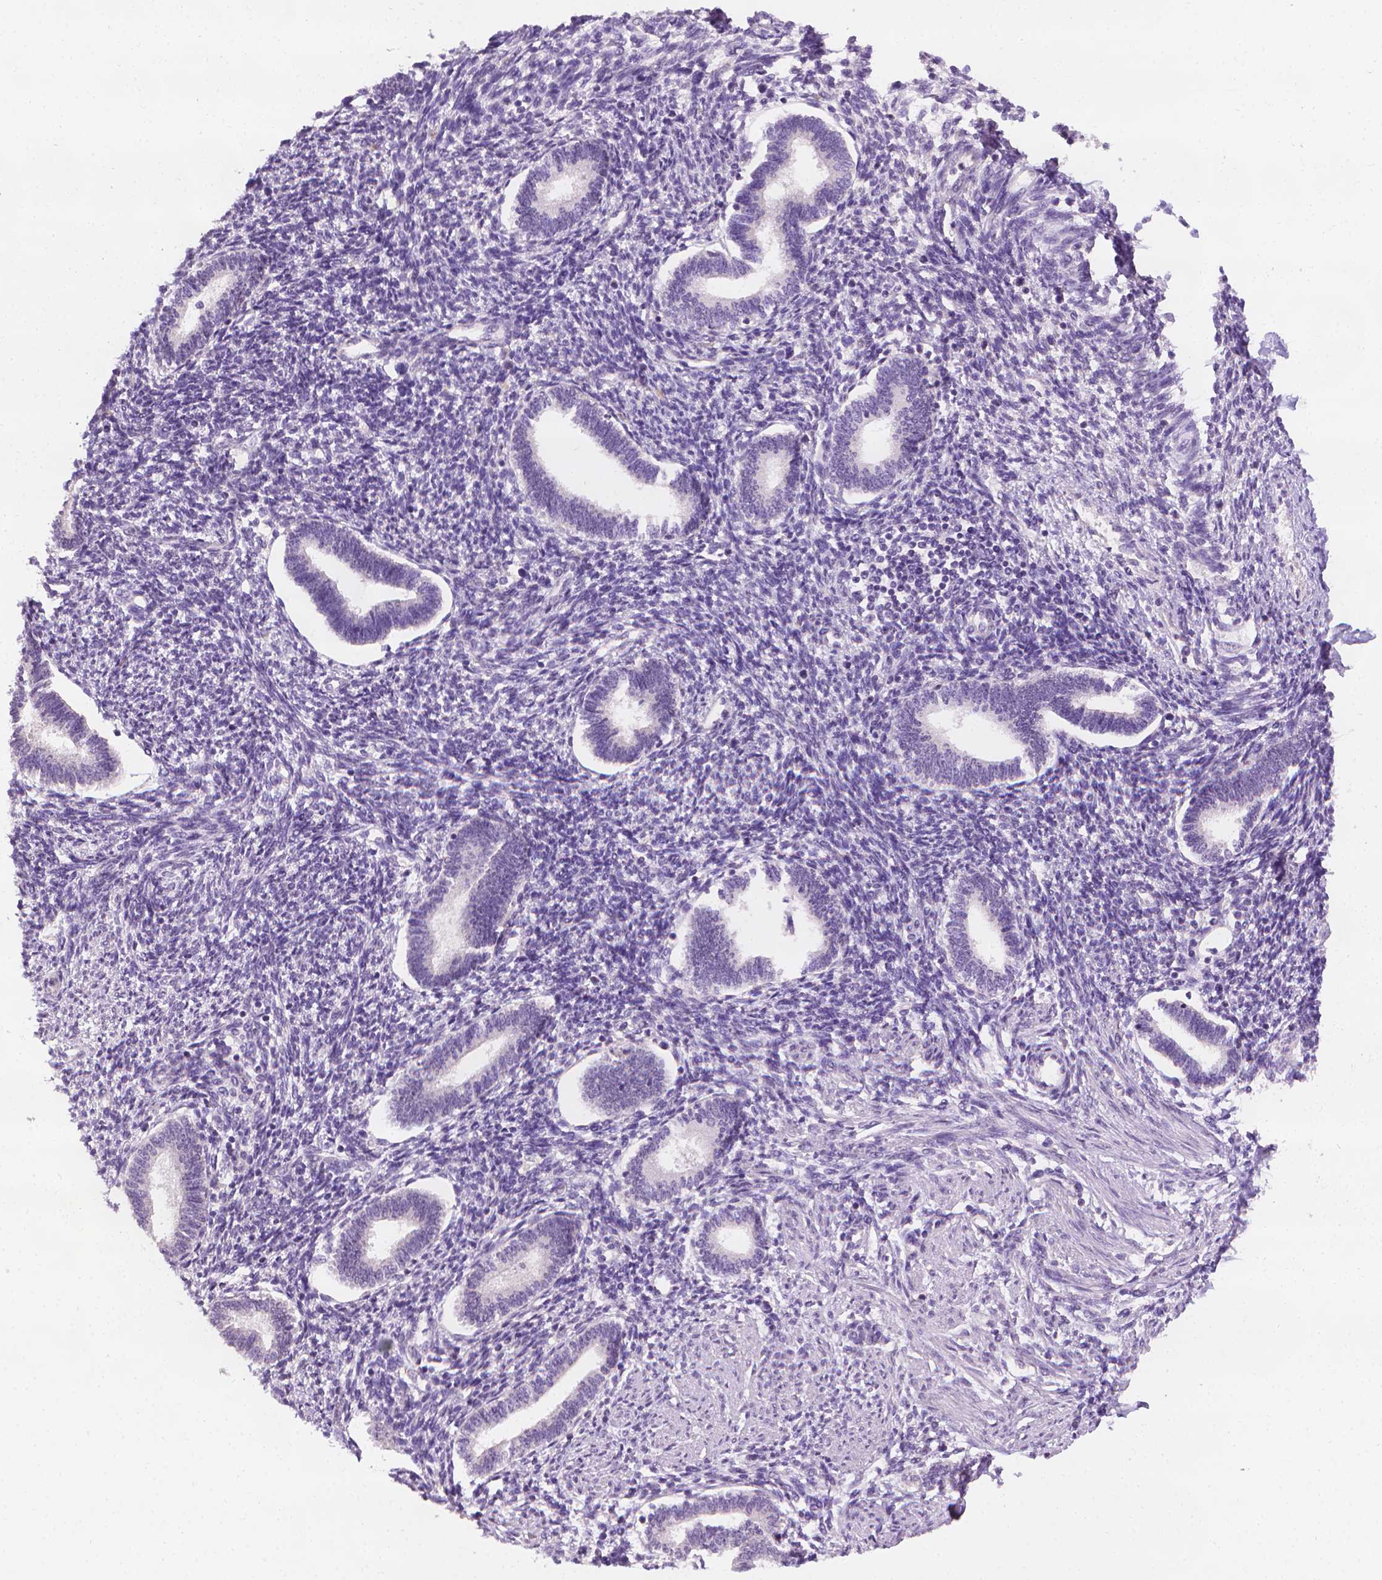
{"staining": {"intensity": "negative", "quantity": "none", "location": "none"}, "tissue": "endometrium", "cell_type": "Cells in endometrial stroma", "image_type": "normal", "snomed": [{"axis": "morphology", "description": "Normal tissue, NOS"}, {"axis": "topography", "description": "Endometrium"}], "caption": "IHC of normal human endometrium exhibits no expression in cells in endometrial stroma.", "gene": "FASN", "patient": {"sex": "female", "age": 42}}